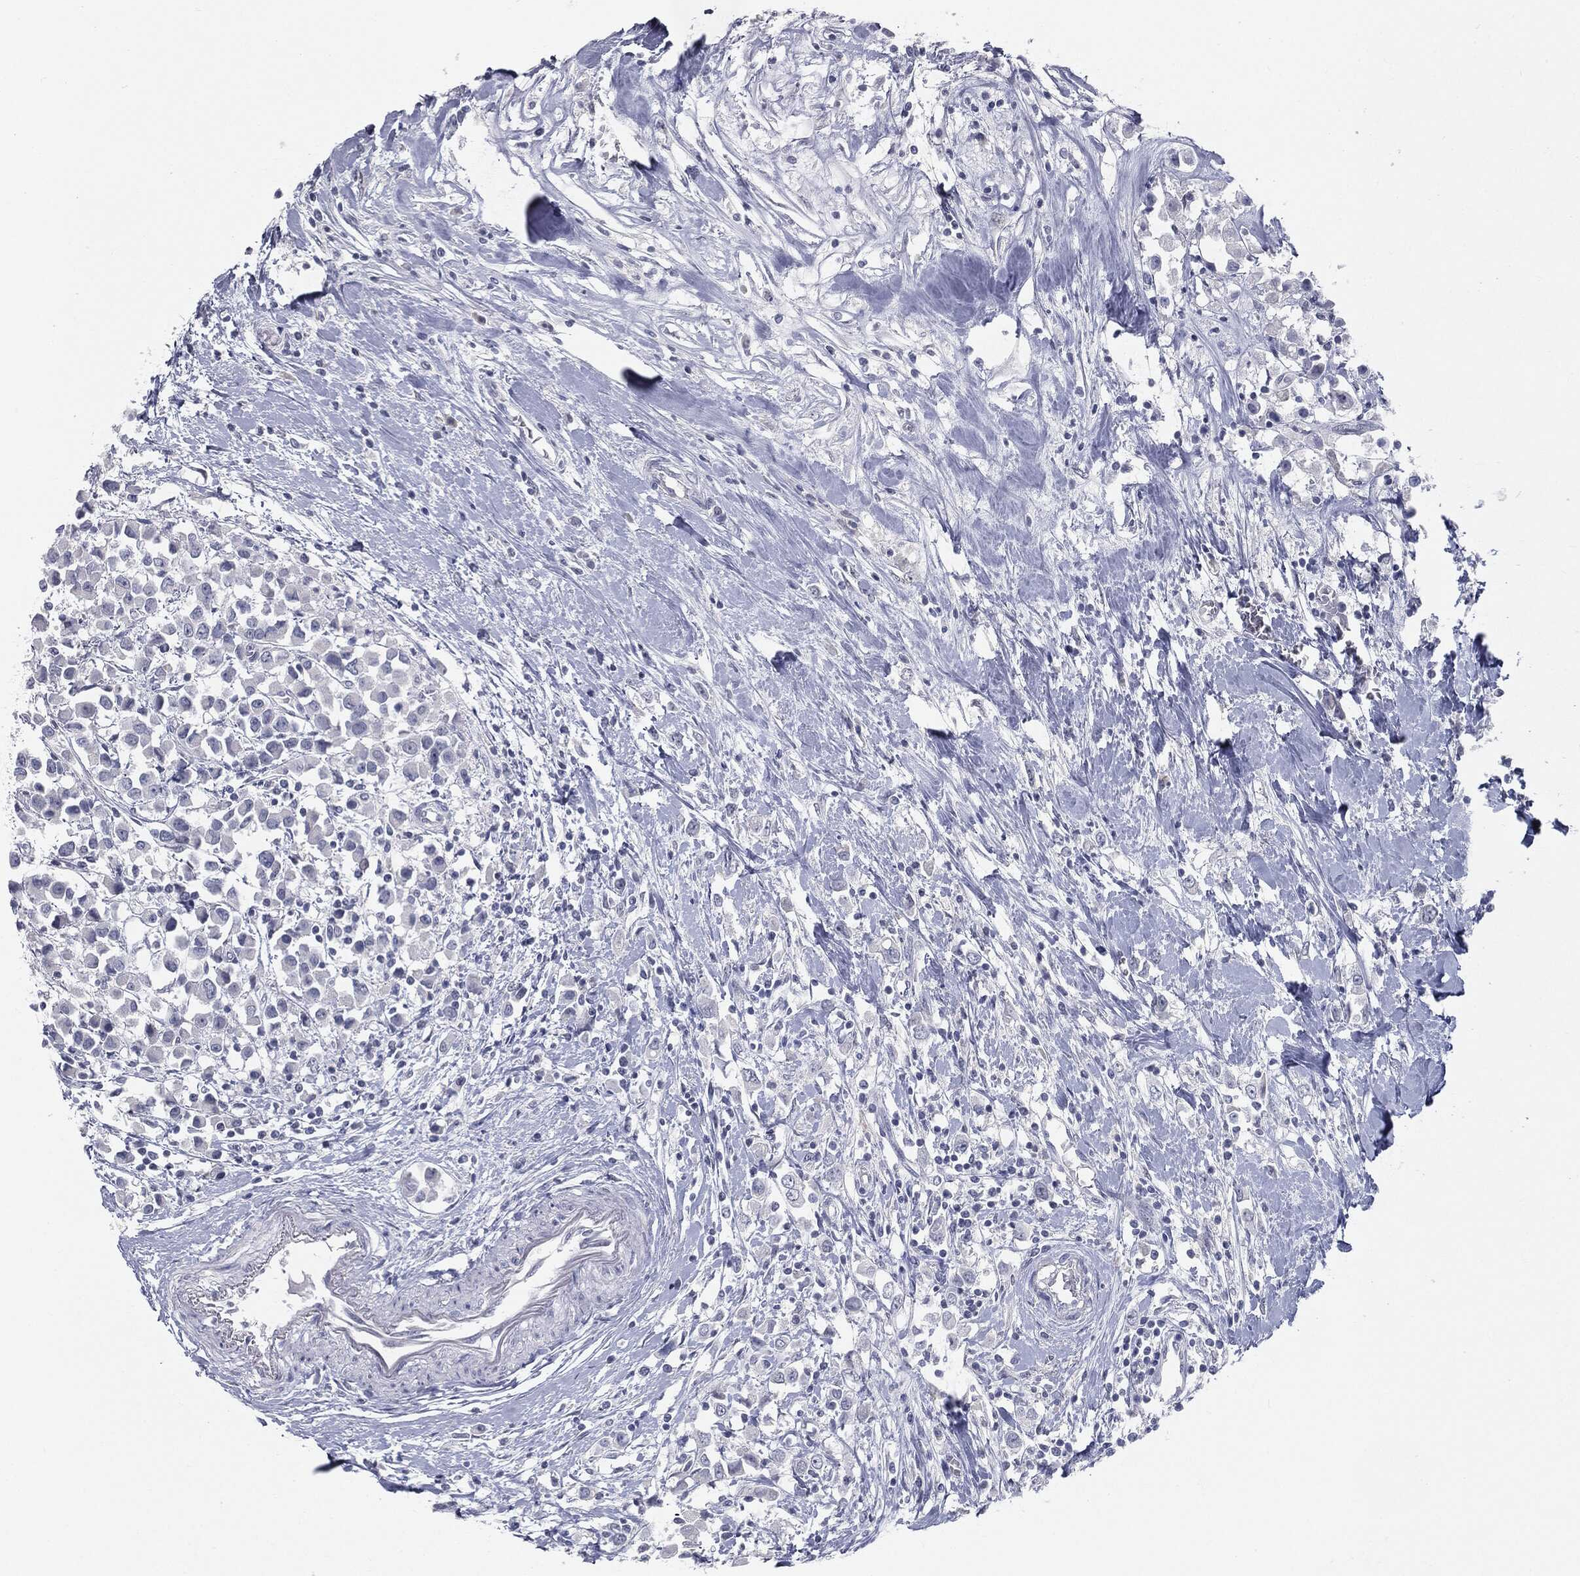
{"staining": {"intensity": "negative", "quantity": "none", "location": "none"}, "tissue": "breast cancer", "cell_type": "Tumor cells", "image_type": "cancer", "snomed": [{"axis": "morphology", "description": "Duct carcinoma"}, {"axis": "topography", "description": "Breast"}], "caption": "DAB (3,3'-diaminobenzidine) immunohistochemical staining of breast cancer (invasive ductal carcinoma) shows no significant positivity in tumor cells.", "gene": "PRAME", "patient": {"sex": "female", "age": 61}}